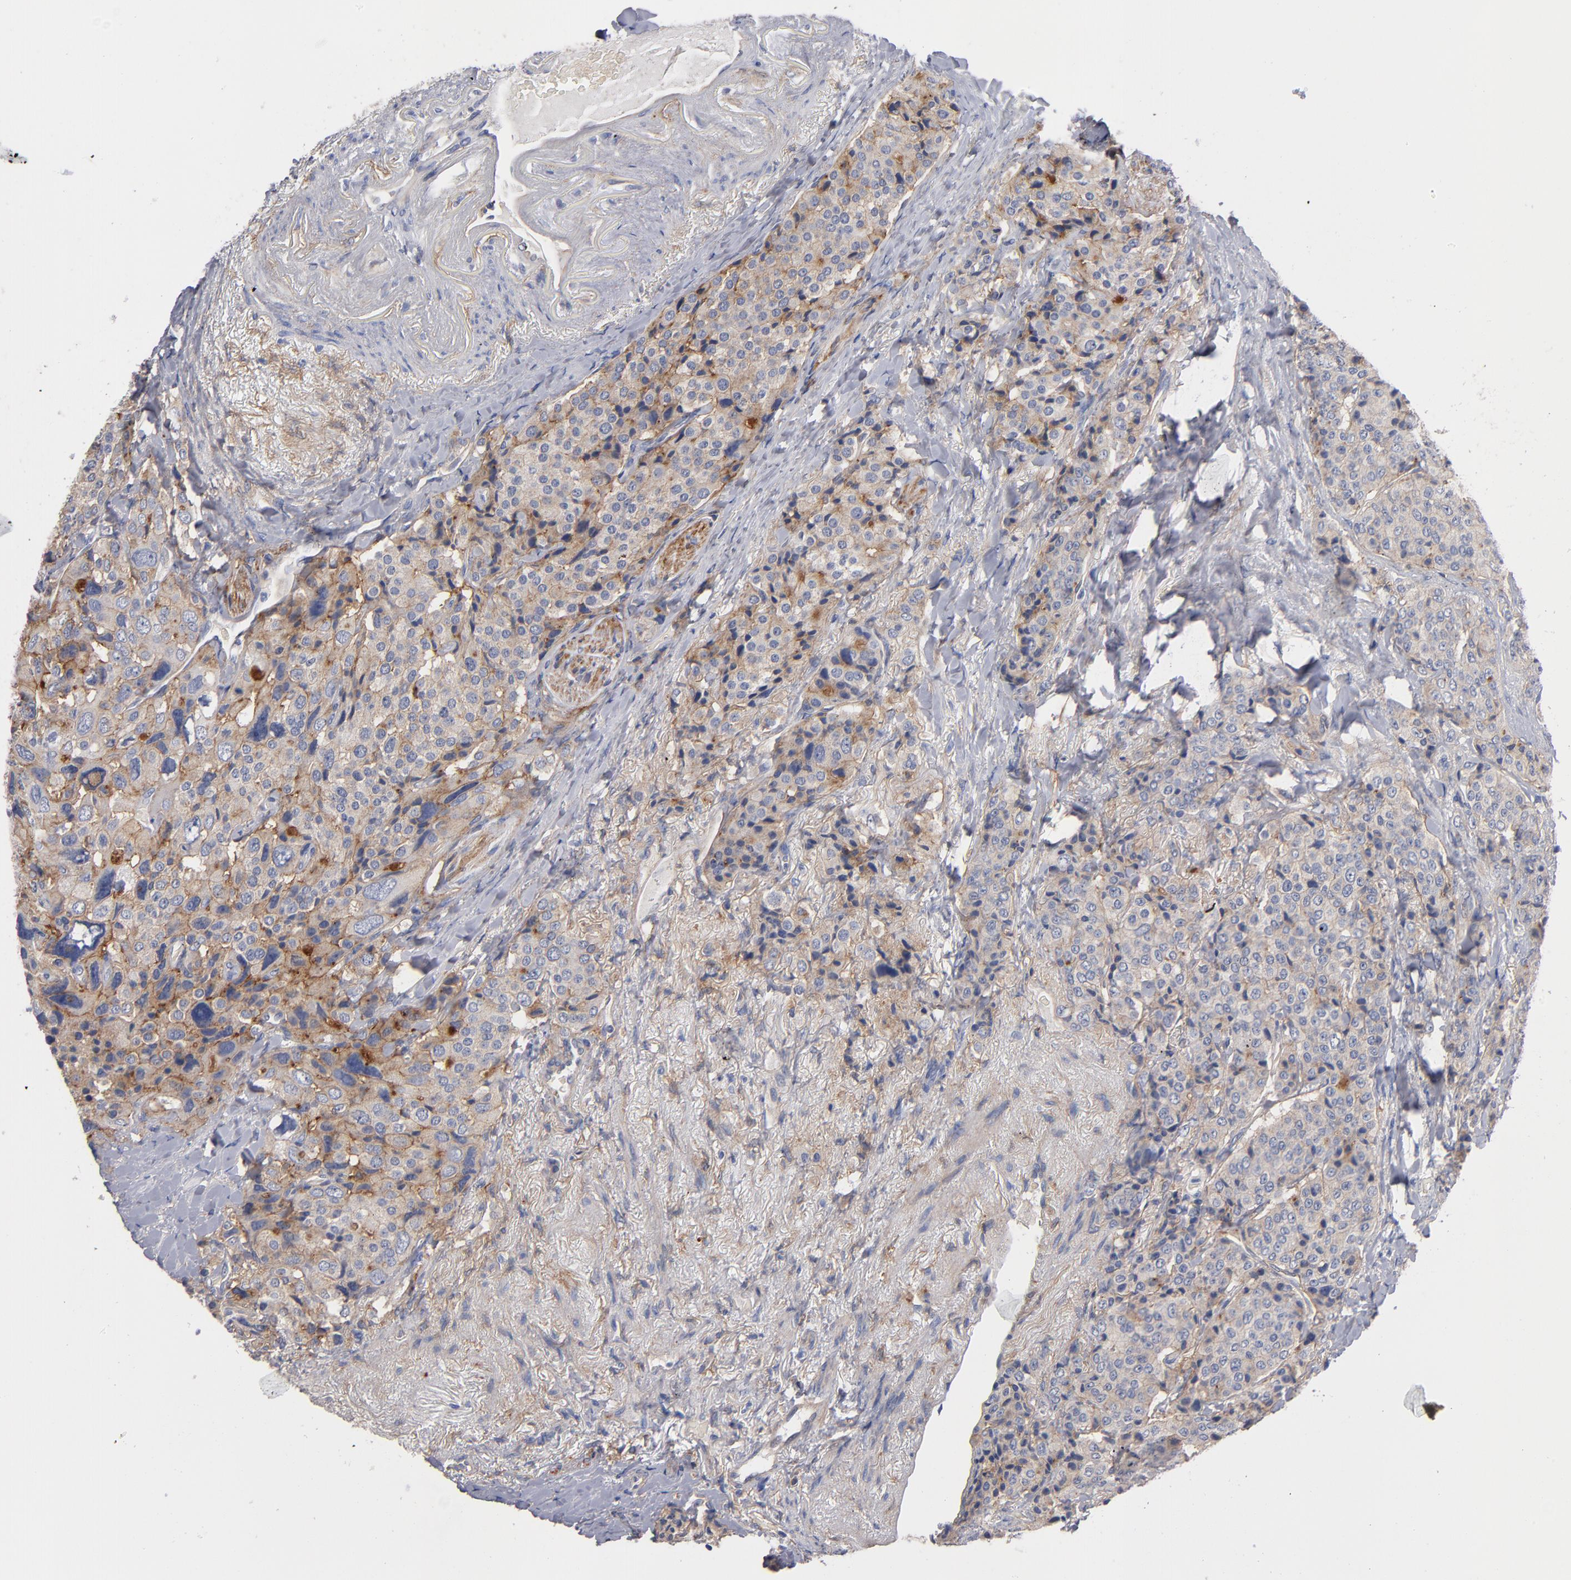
{"staining": {"intensity": "weak", "quantity": "25%-75%", "location": "cytoplasmic/membranous"}, "tissue": "carcinoid", "cell_type": "Tumor cells", "image_type": "cancer", "snomed": [{"axis": "morphology", "description": "Carcinoid, malignant, NOS"}, {"axis": "topography", "description": "Colon"}], "caption": "The histopathology image shows a brown stain indicating the presence of a protein in the cytoplasmic/membranous of tumor cells in carcinoid.", "gene": "PLSCR4", "patient": {"sex": "female", "age": 61}}